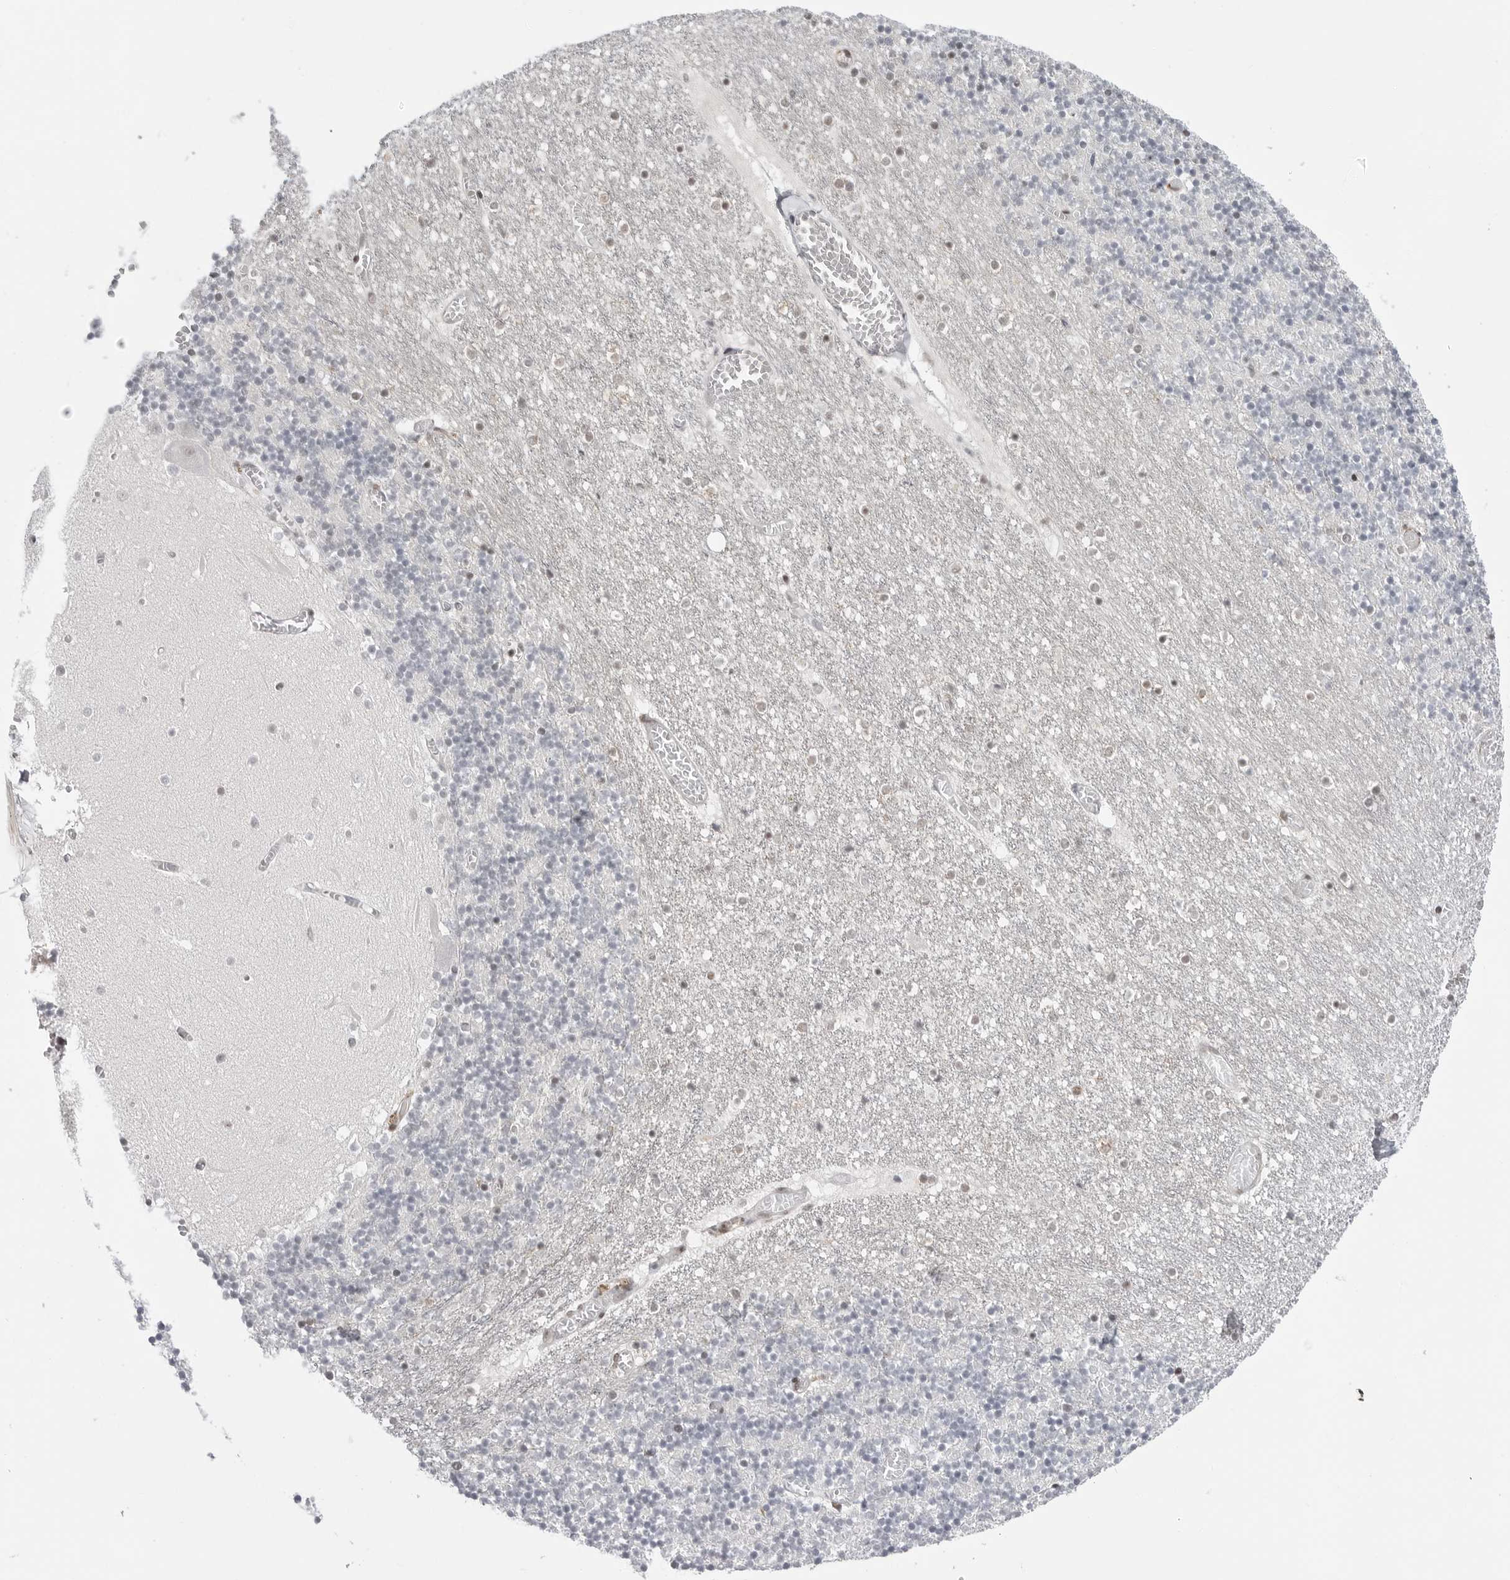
{"staining": {"intensity": "weak", "quantity": "25%-75%", "location": "nuclear"}, "tissue": "cerebellum", "cell_type": "Cells in granular layer", "image_type": "normal", "snomed": [{"axis": "morphology", "description": "Normal tissue, NOS"}, {"axis": "topography", "description": "Cerebellum"}], "caption": "Unremarkable cerebellum demonstrates weak nuclear staining in about 25%-75% of cells in granular layer (DAB = brown stain, brightfield microscopy at high magnification)..", "gene": "TRIM66", "patient": {"sex": "female", "age": 28}}